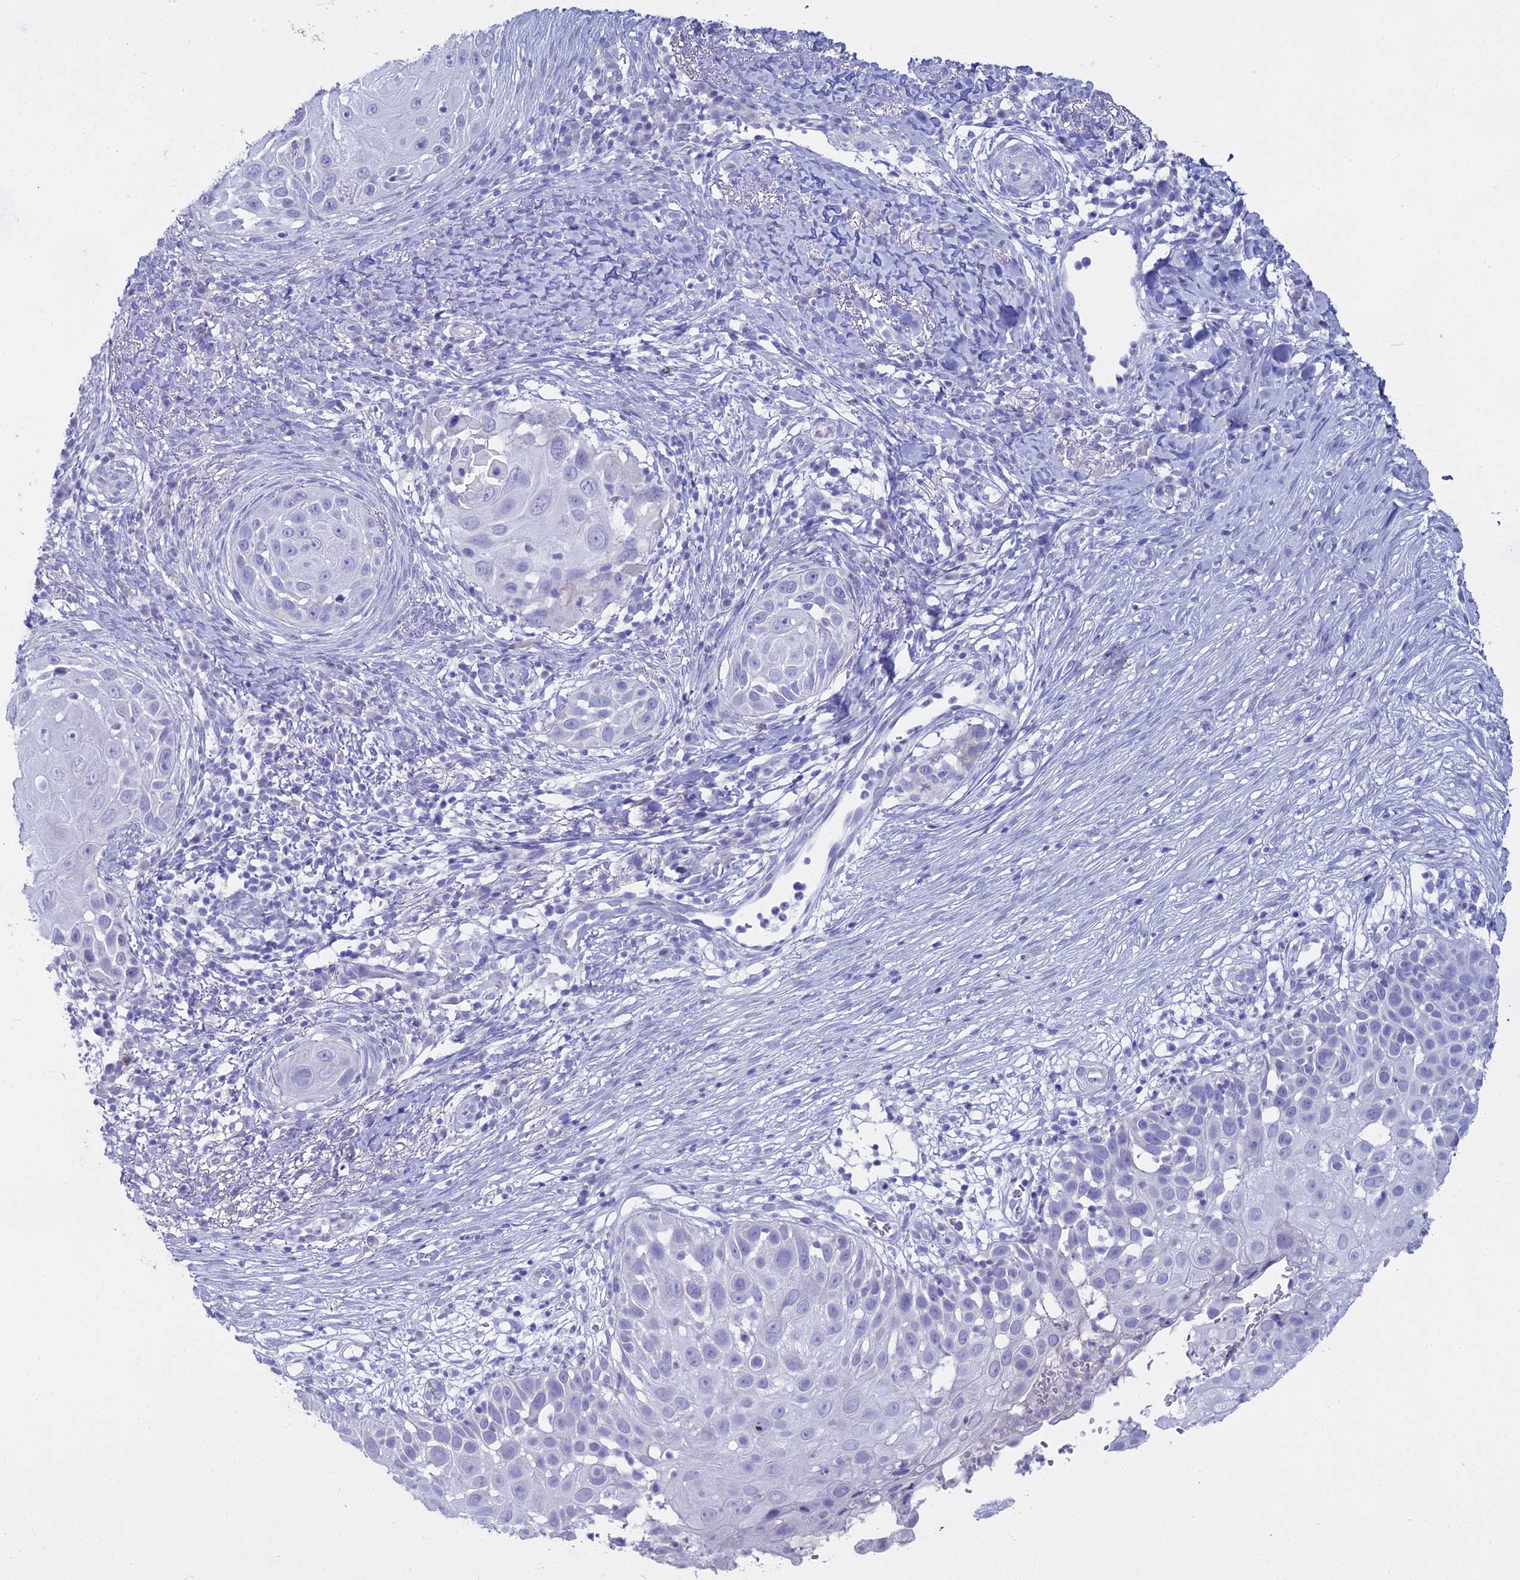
{"staining": {"intensity": "negative", "quantity": "none", "location": "none"}, "tissue": "skin cancer", "cell_type": "Tumor cells", "image_type": "cancer", "snomed": [{"axis": "morphology", "description": "Squamous cell carcinoma, NOS"}, {"axis": "topography", "description": "Skin"}], "caption": "The photomicrograph exhibits no staining of tumor cells in squamous cell carcinoma (skin). Brightfield microscopy of immunohistochemistry (IHC) stained with DAB (brown) and hematoxylin (blue), captured at high magnification.", "gene": "ALPP", "patient": {"sex": "female", "age": 44}}